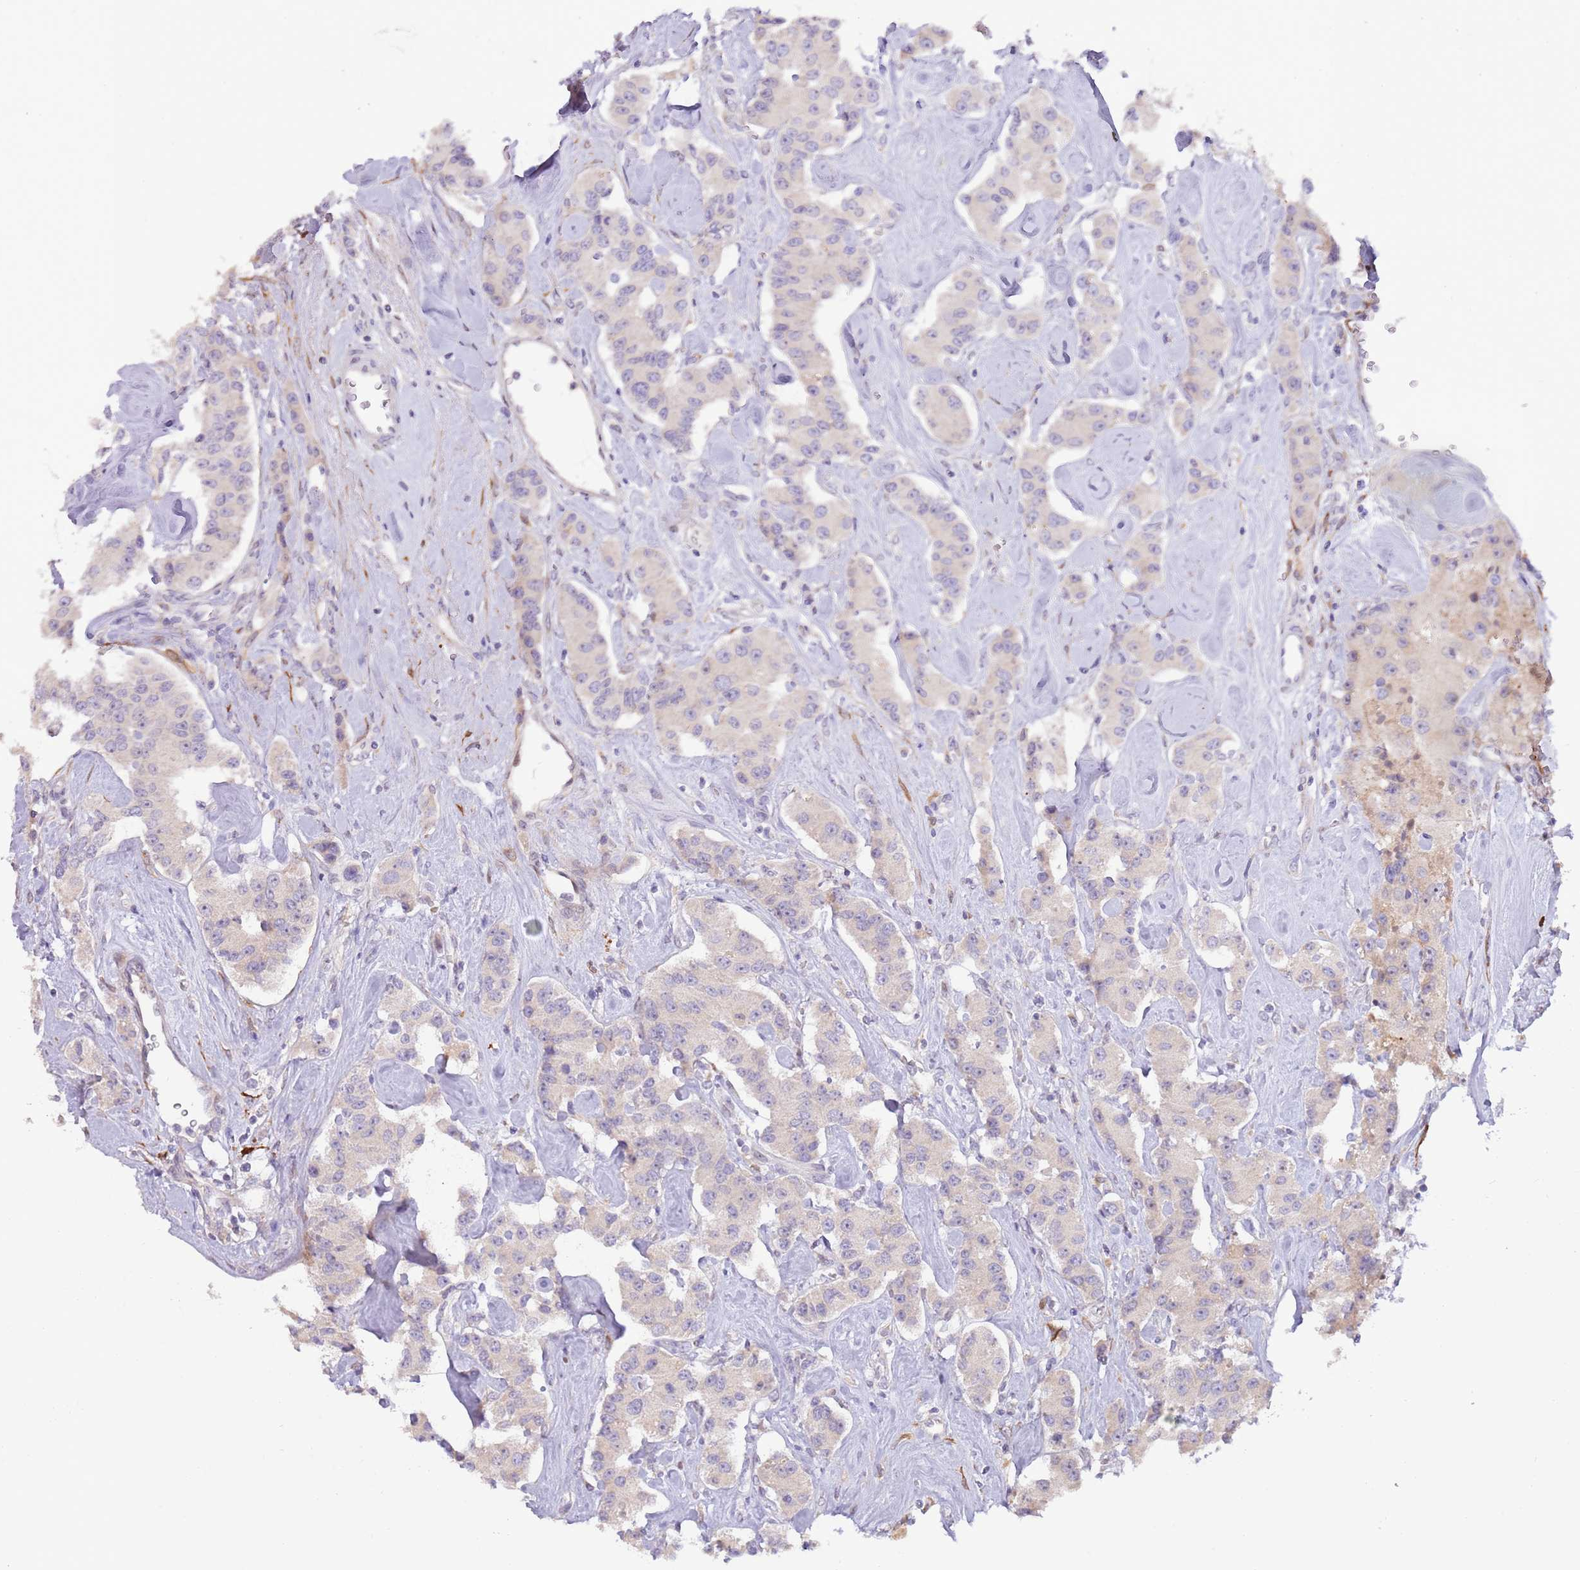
{"staining": {"intensity": "negative", "quantity": "none", "location": "none"}, "tissue": "carcinoid", "cell_type": "Tumor cells", "image_type": "cancer", "snomed": [{"axis": "morphology", "description": "Carcinoid, malignant, NOS"}, {"axis": "topography", "description": "Pancreas"}], "caption": "Carcinoid was stained to show a protein in brown. There is no significant staining in tumor cells.", "gene": "AP1S2", "patient": {"sex": "male", "age": 41}}